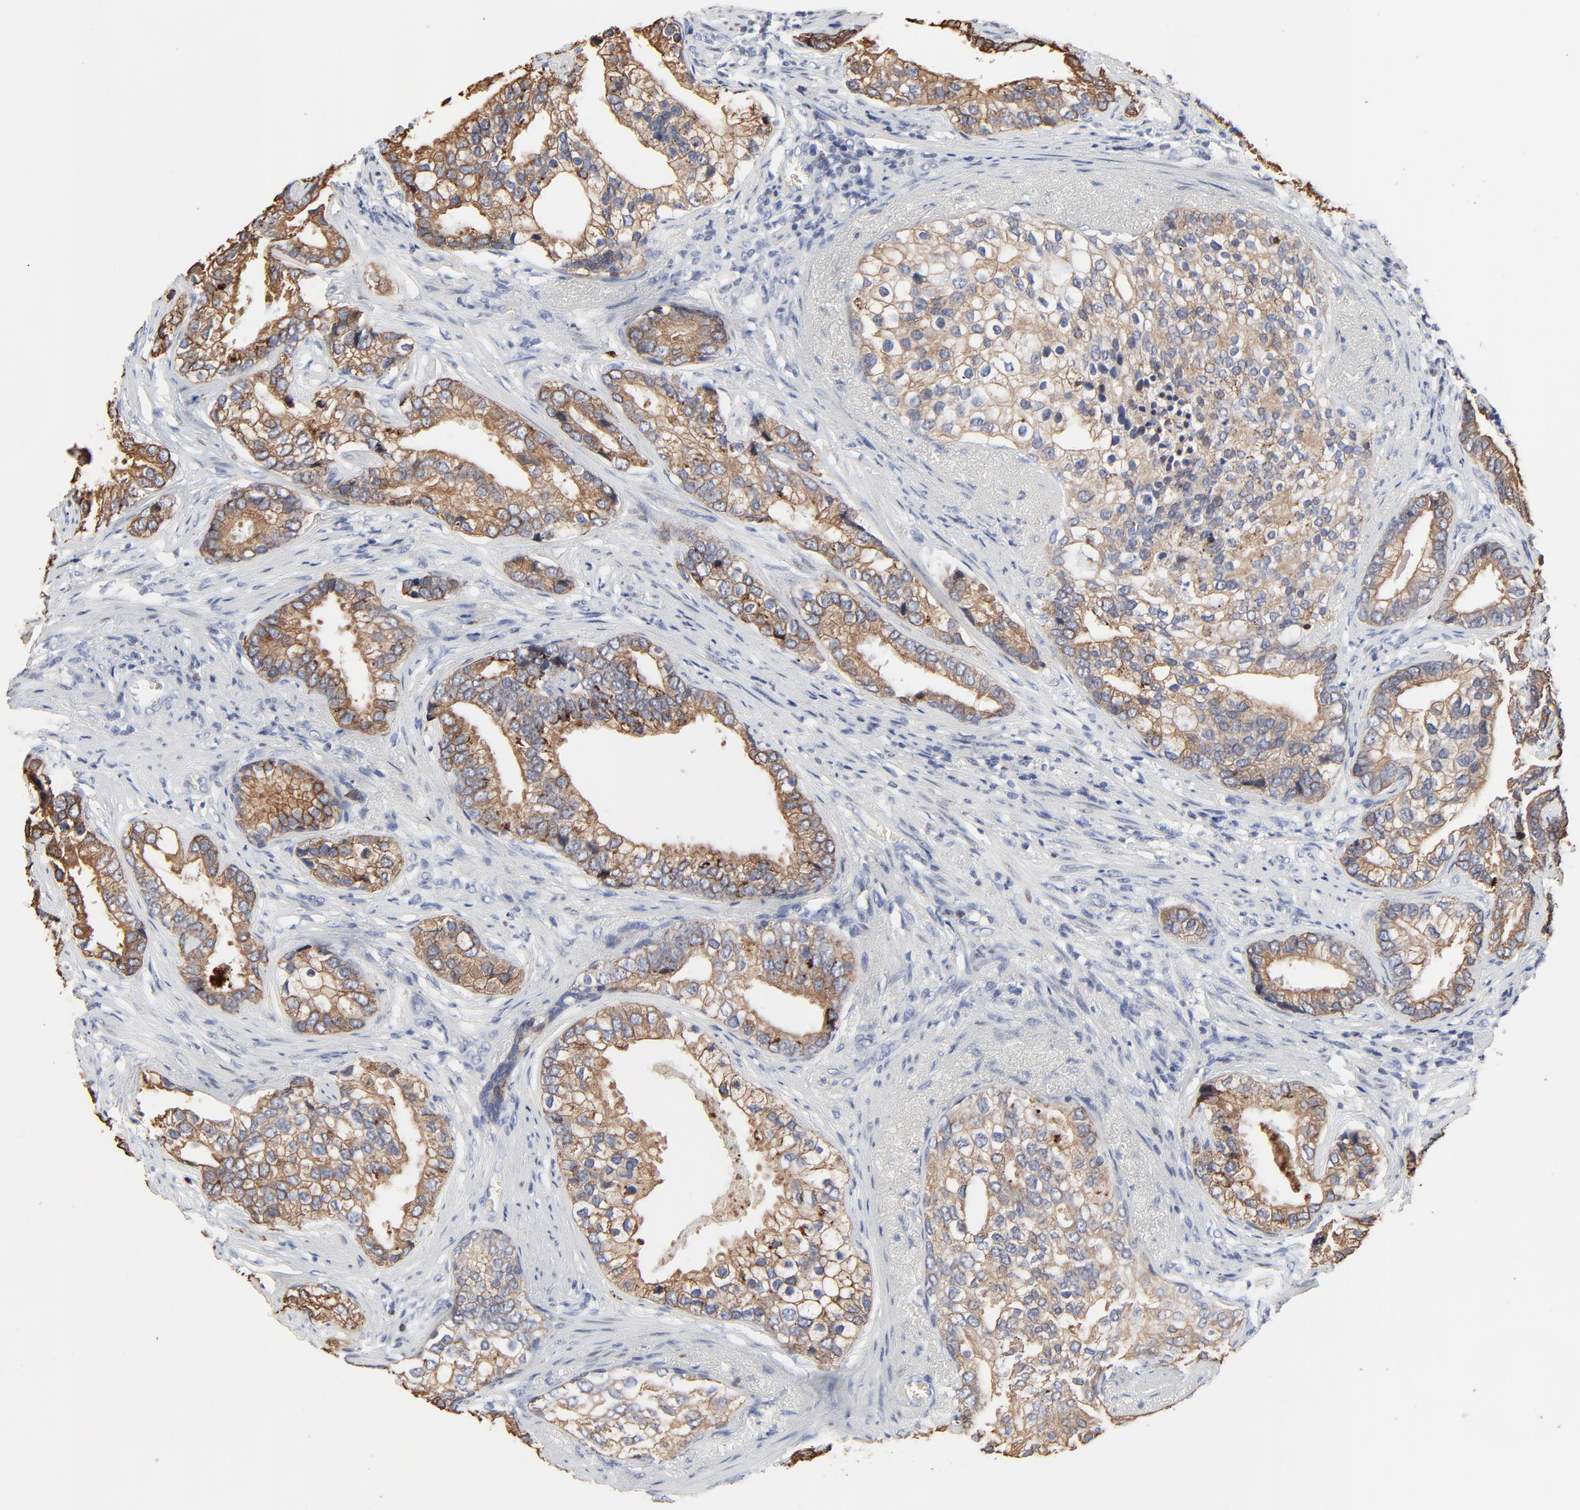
{"staining": {"intensity": "moderate", "quantity": ">75%", "location": "cytoplasmic/membranous"}, "tissue": "prostate cancer", "cell_type": "Tumor cells", "image_type": "cancer", "snomed": [{"axis": "morphology", "description": "Adenocarcinoma, Low grade"}, {"axis": "topography", "description": "Prostate"}], "caption": "Prostate cancer (low-grade adenocarcinoma) tissue demonstrates moderate cytoplasmic/membranous staining in approximately >75% of tumor cells, visualized by immunohistochemistry. Using DAB (brown) and hematoxylin (blue) stains, captured at high magnification using brightfield microscopy.", "gene": "LNX1", "patient": {"sex": "male", "age": 71}}